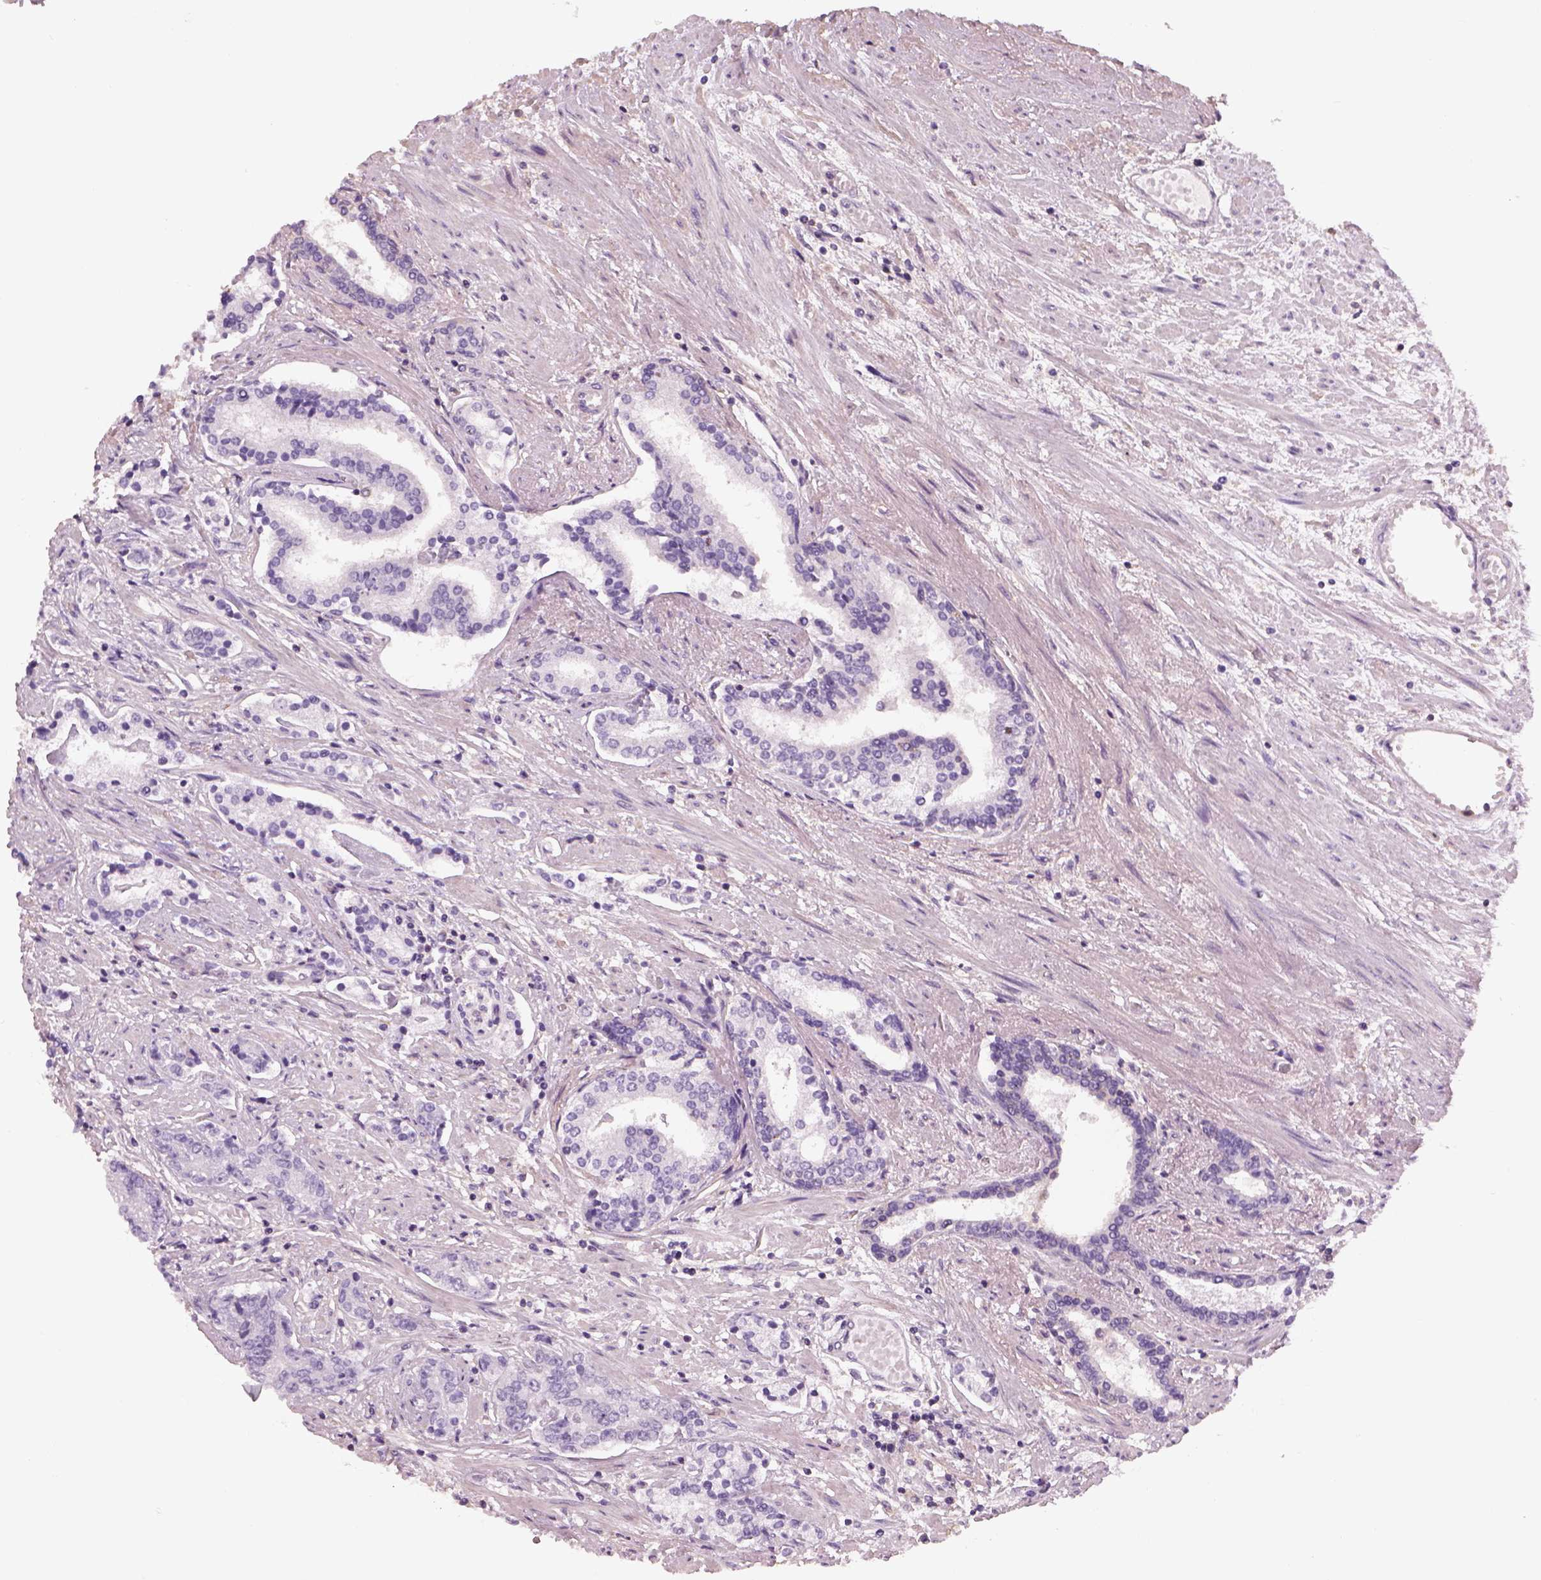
{"staining": {"intensity": "negative", "quantity": "none", "location": "none"}, "tissue": "prostate cancer", "cell_type": "Tumor cells", "image_type": "cancer", "snomed": [{"axis": "morphology", "description": "Adenocarcinoma, NOS"}, {"axis": "topography", "description": "Prostate"}], "caption": "Histopathology image shows no significant protein staining in tumor cells of adenocarcinoma (prostate).", "gene": "OTUD6A", "patient": {"sex": "male", "age": 64}}